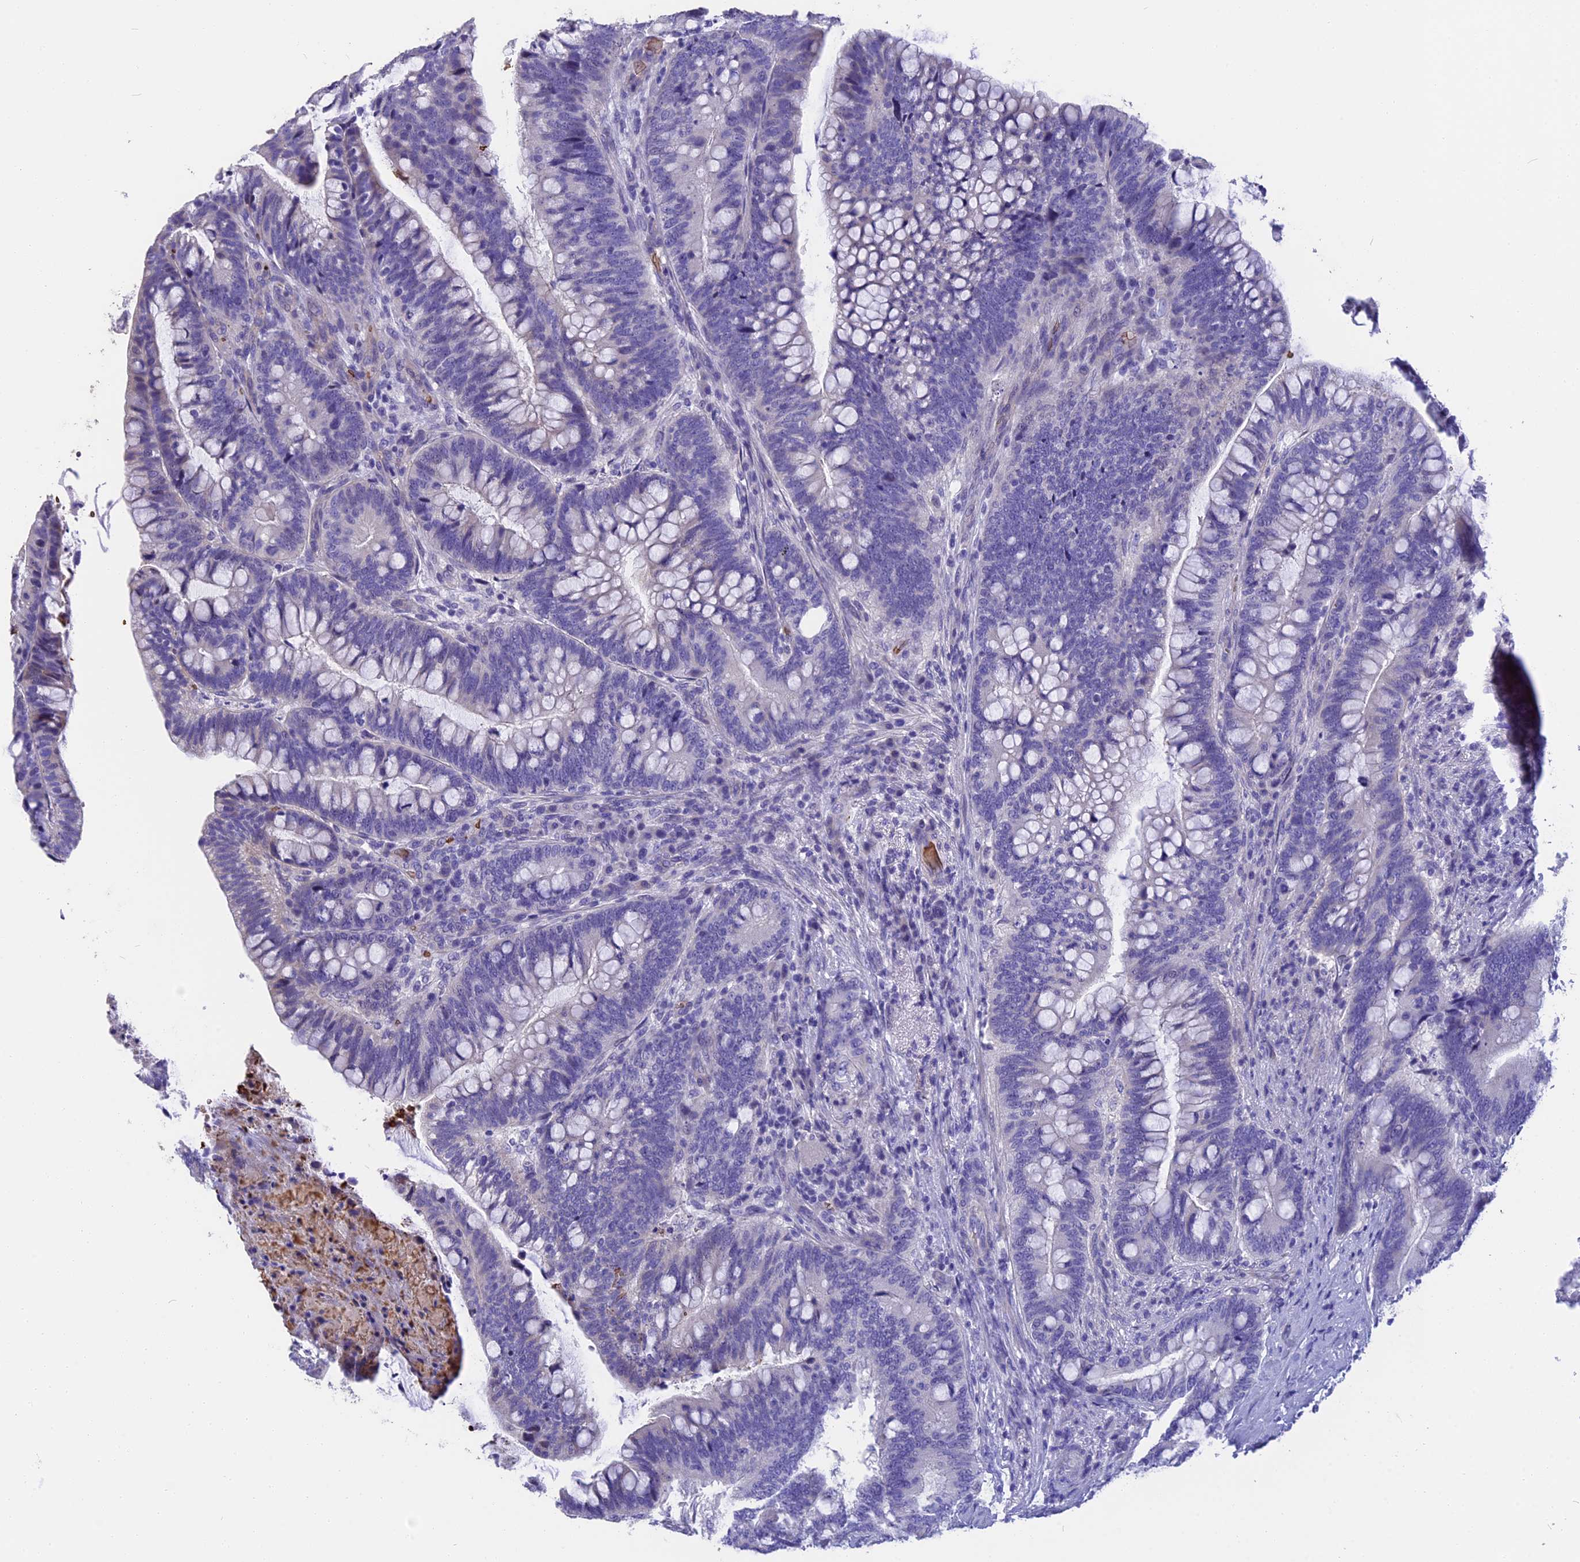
{"staining": {"intensity": "negative", "quantity": "none", "location": "none"}, "tissue": "colorectal cancer", "cell_type": "Tumor cells", "image_type": "cancer", "snomed": [{"axis": "morphology", "description": "Adenocarcinoma, NOS"}, {"axis": "topography", "description": "Colon"}], "caption": "An immunohistochemistry histopathology image of adenocarcinoma (colorectal) is shown. There is no staining in tumor cells of adenocarcinoma (colorectal).", "gene": "TNNC2", "patient": {"sex": "female", "age": 66}}